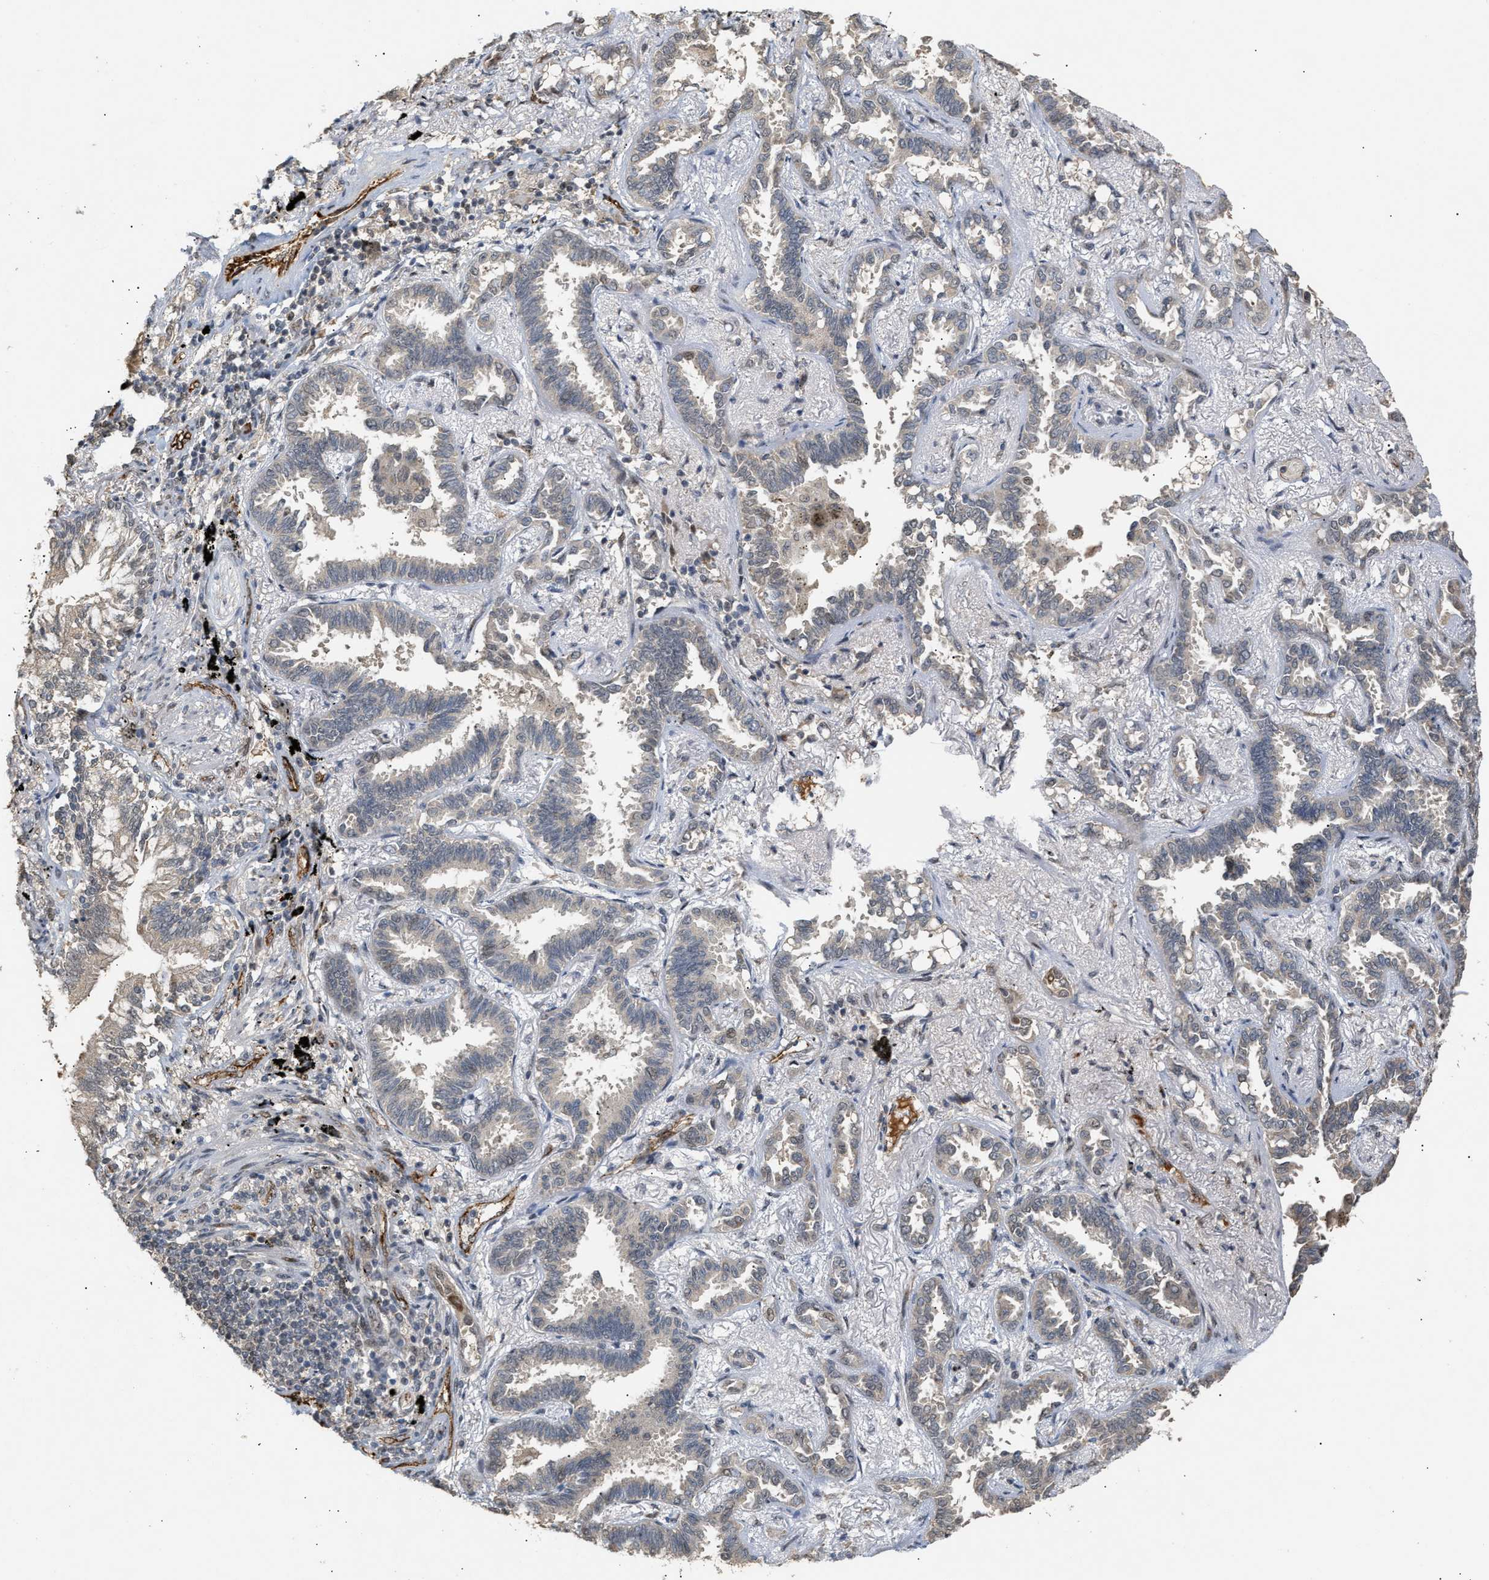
{"staining": {"intensity": "negative", "quantity": "none", "location": "none"}, "tissue": "lung cancer", "cell_type": "Tumor cells", "image_type": "cancer", "snomed": [{"axis": "morphology", "description": "Adenocarcinoma, NOS"}, {"axis": "topography", "description": "Lung"}], "caption": "Immunohistochemistry (IHC) image of lung cancer (adenocarcinoma) stained for a protein (brown), which displays no expression in tumor cells. The staining is performed using DAB brown chromogen with nuclei counter-stained in using hematoxylin.", "gene": "ZFAND5", "patient": {"sex": "male", "age": 59}}